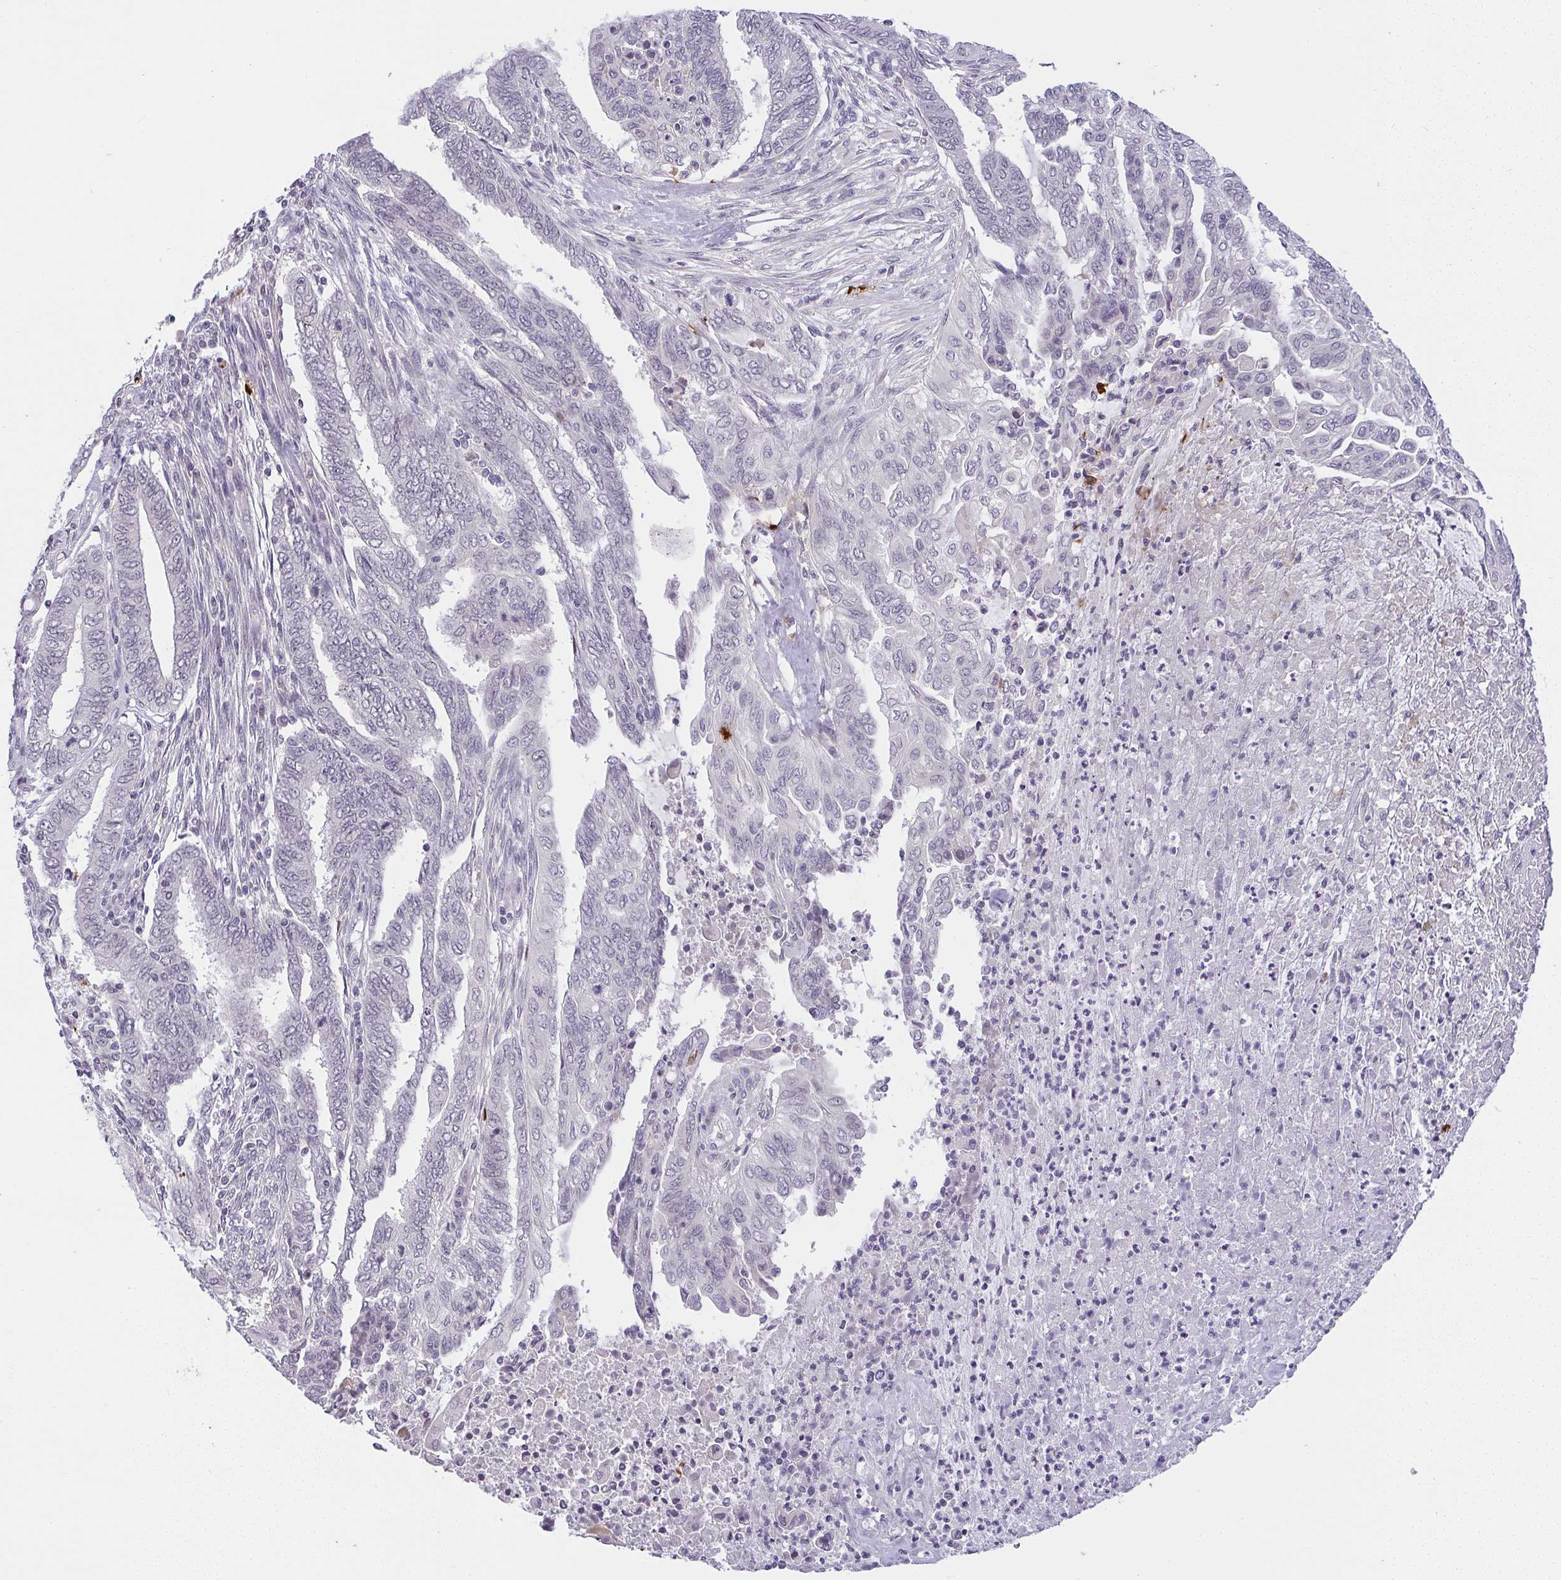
{"staining": {"intensity": "negative", "quantity": "none", "location": "none"}, "tissue": "endometrial cancer", "cell_type": "Tumor cells", "image_type": "cancer", "snomed": [{"axis": "morphology", "description": "Adenocarcinoma, NOS"}, {"axis": "topography", "description": "Uterus"}, {"axis": "topography", "description": "Endometrium"}], "caption": "Immunohistochemistry image of human endometrial cancer (adenocarcinoma) stained for a protein (brown), which shows no positivity in tumor cells.", "gene": "CACNA1S", "patient": {"sex": "female", "age": 70}}